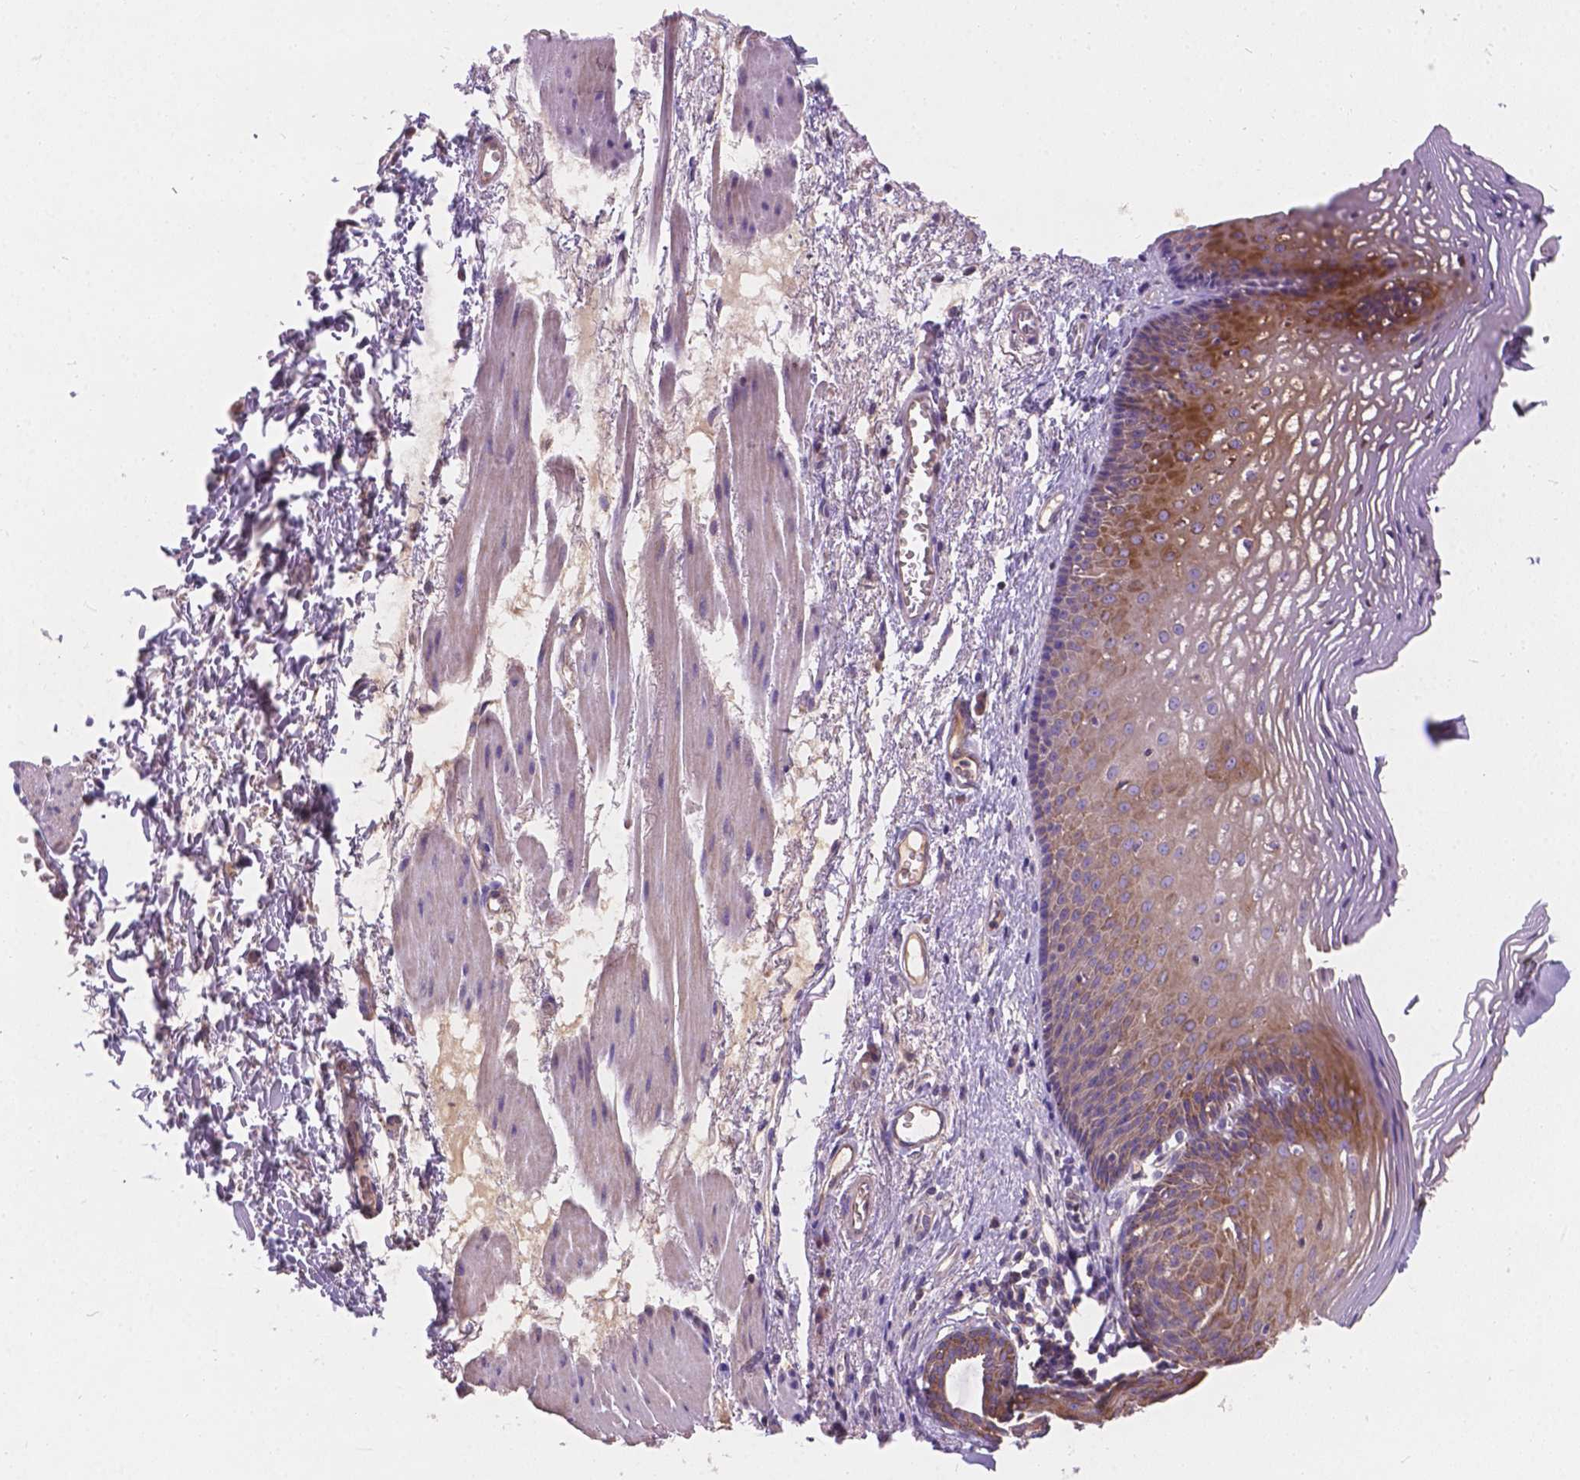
{"staining": {"intensity": "strong", "quantity": "<25%", "location": "cytoplasmic/membranous"}, "tissue": "esophagus", "cell_type": "Squamous epithelial cells", "image_type": "normal", "snomed": [{"axis": "morphology", "description": "Normal tissue, NOS"}, {"axis": "topography", "description": "Esophagus"}], "caption": "Protein expression by immunohistochemistry exhibits strong cytoplasmic/membranous expression in approximately <25% of squamous epithelial cells in unremarkable esophagus.", "gene": "CDK10", "patient": {"sex": "male", "age": 76}}